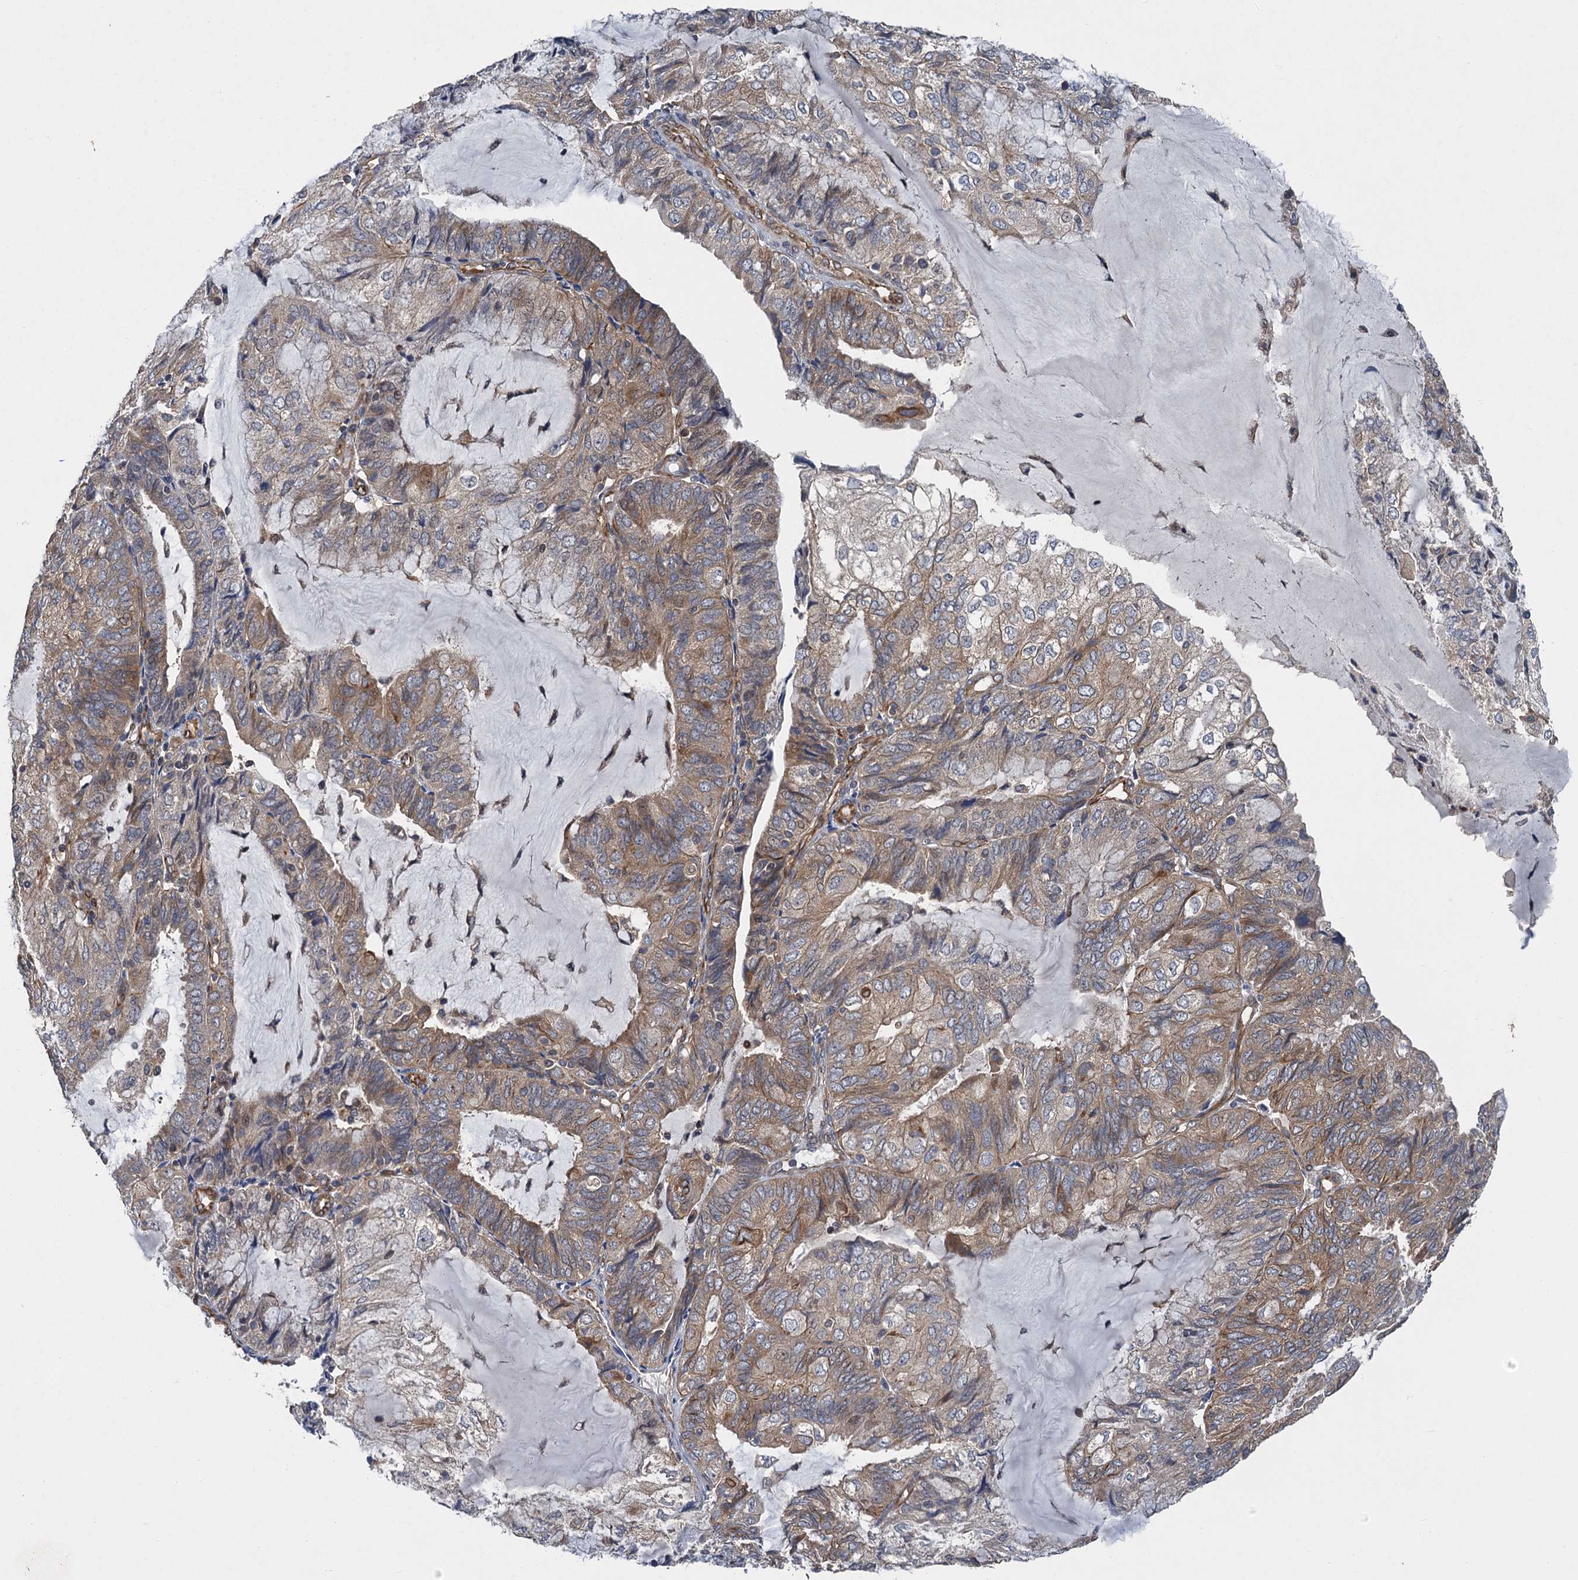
{"staining": {"intensity": "weak", "quantity": "25%-75%", "location": "cytoplasmic/membranous"}, "tissue": "endometrial cancer", "cell_type": "Tumor cells", "image_type": "cancer", "snomed": [{"axis": "morphology", "description": "Adenocarcinoma, NOS"}, {"axis": "topography", "description": "Endometrium"}], "caption": "Immunohistochemical staining of endometrial cancer (adenocarcinoma) shows weak cytoplasmic/membranous protein expression in approximately 25%-75% of tumor cells. (IHC, brightfield microscopy, high magnification).", "gene": "PJA2", "patient": {"sex": "female", "age": 81}}